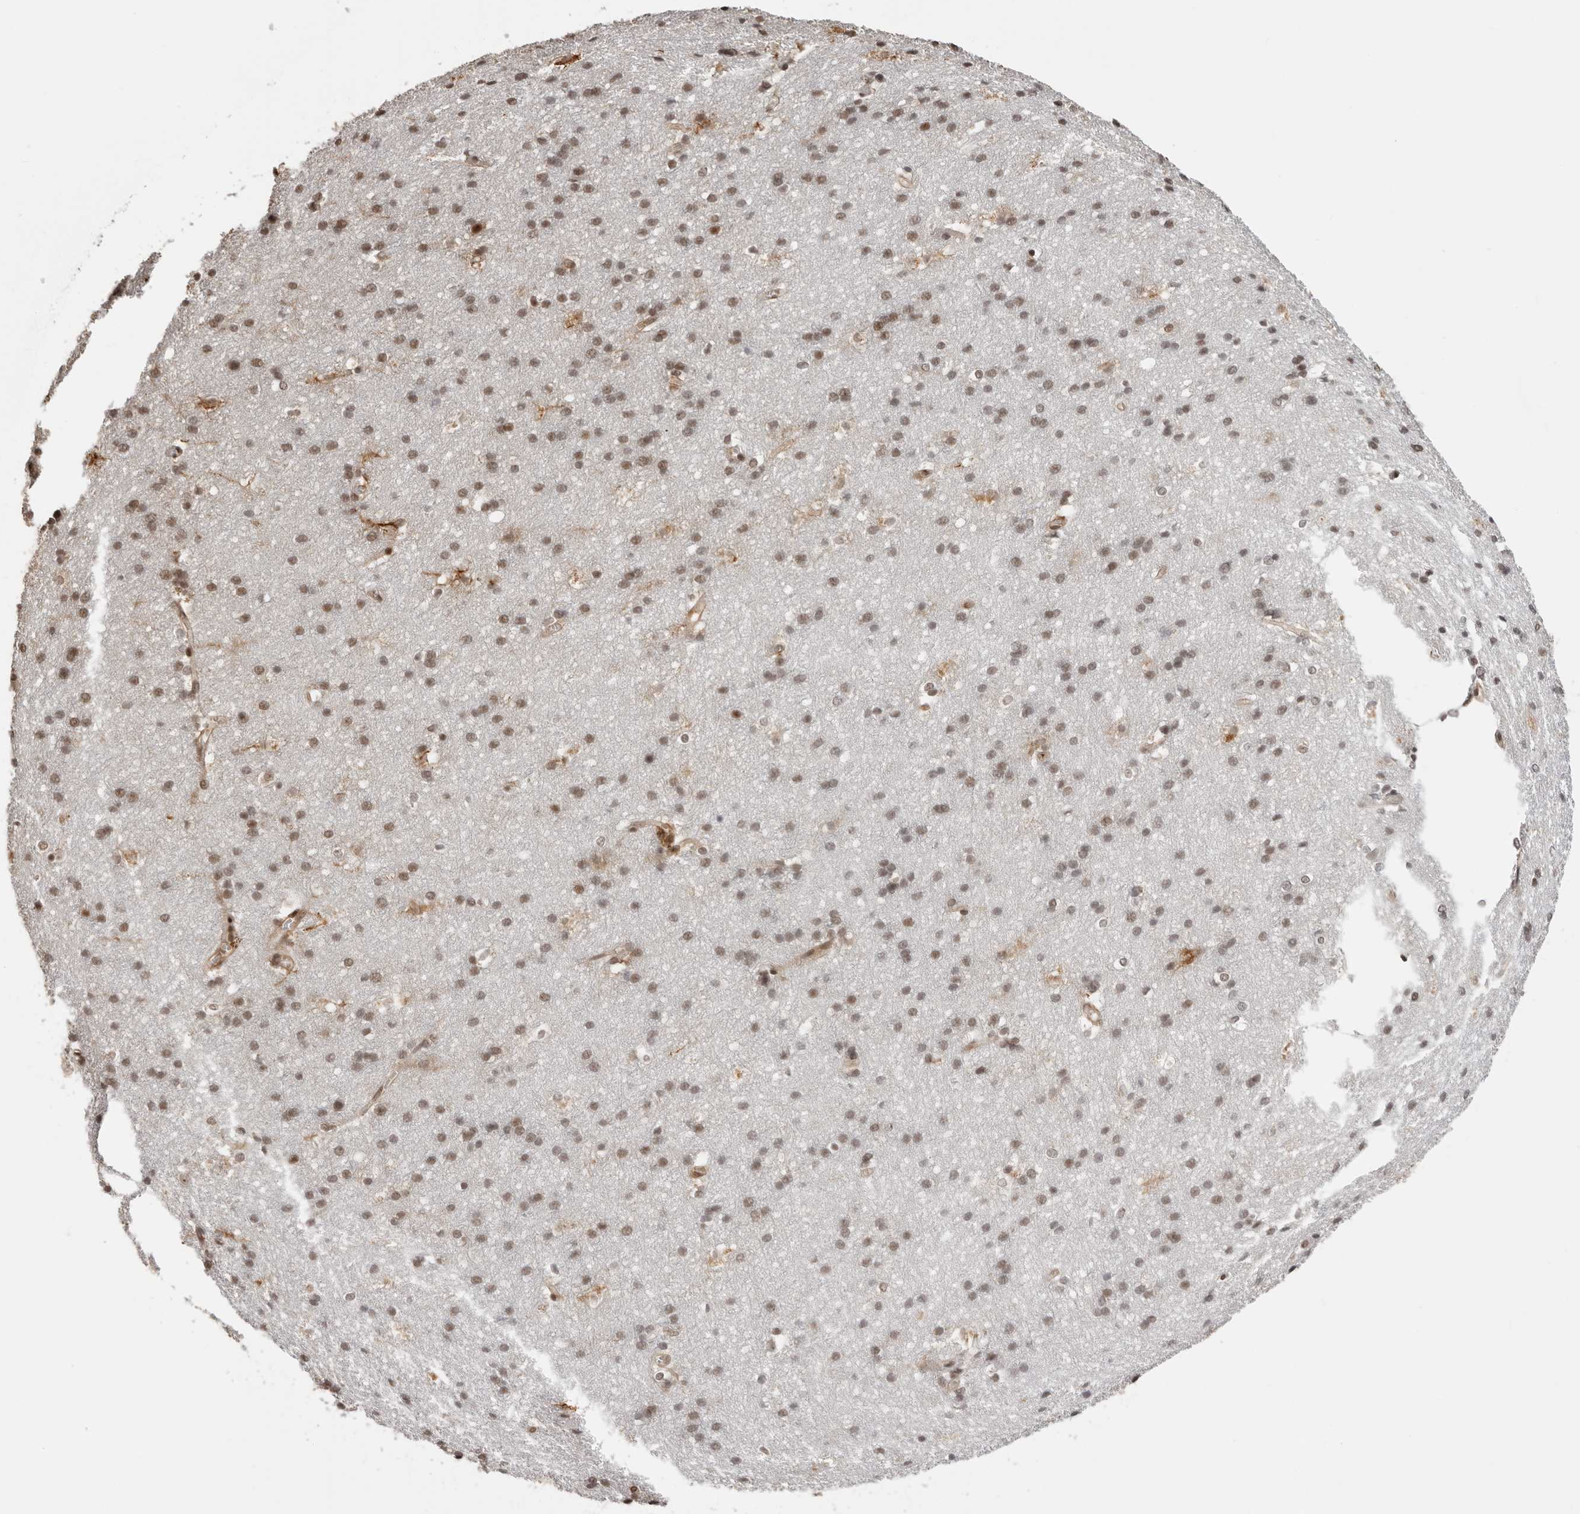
{"staining": {"intensity": "weak", "quantity": ">75%", "location": "cytoplasmic/membranous"}, "tissue": "cerebral cortex", "cell_type": "Endothelial cells", "image_type": "normal", "snomed": [{"axis": "morphology", "description": "Normal tissue, NOS"}, {"axis": "topography", "description": "Cerebral cortex"}], "caption": "A brown stain labels weak cytoplasmic/membranous expression of a protein in endothelial cells of benign human cerebral cortex.", "gene": "SDE2", "patient": {"sex": "male", "age": 54}}